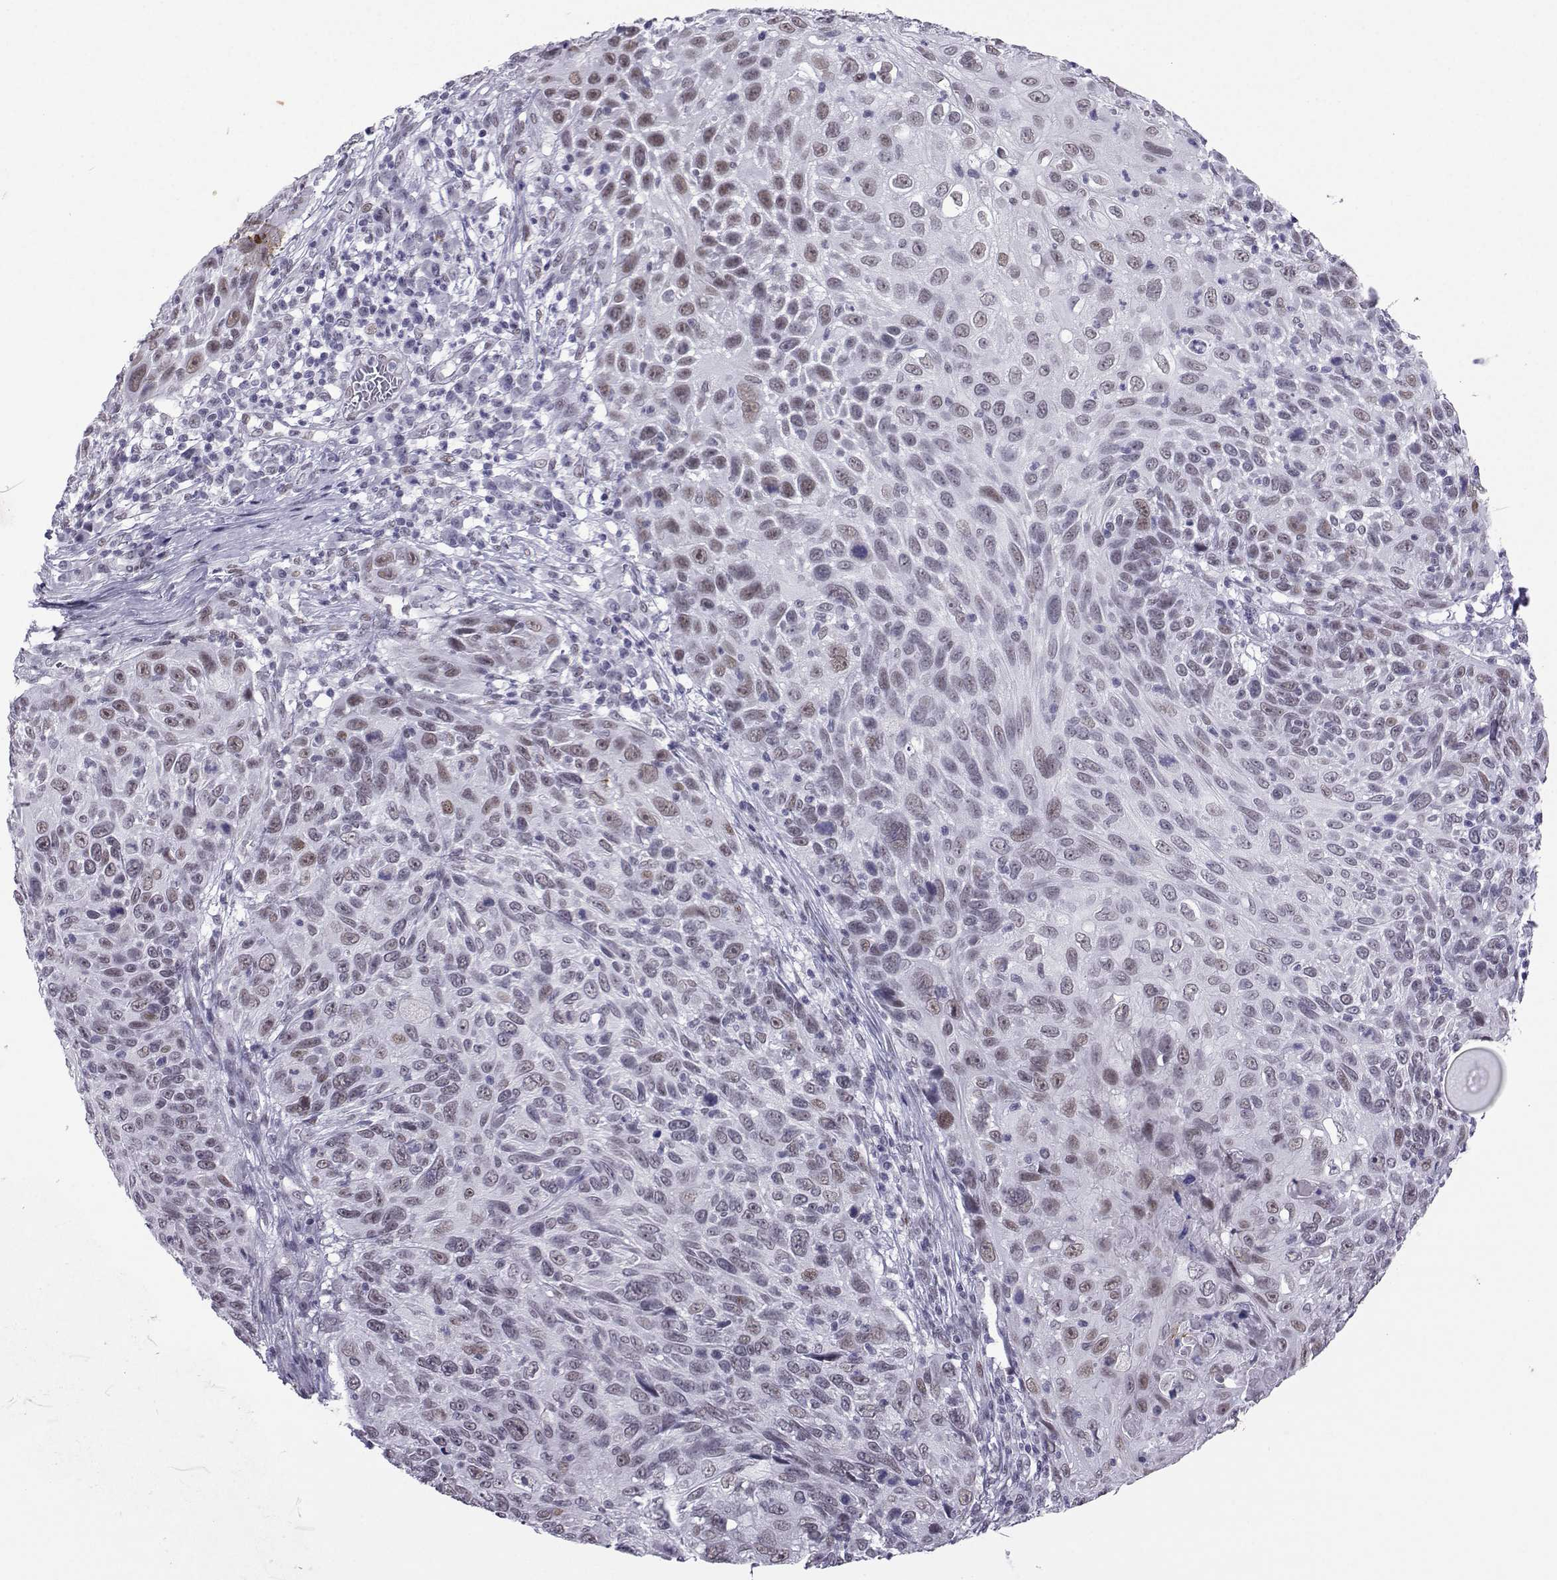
{"staining": {"intensity": "weak", "quantity": "<25%", "location": "nuclear"}, "tissue": "skin cancer", "cell_type": "Tumor cells", "image_type": "cancer", "snomed": [{"axis": "morphology", "description": "Squamous cell carcinoma, NOS"}, {"axis": "topography", "description": "Skin"}], "caption": "Immunohistochemical staining of skin cancer (squamous cell carcinoma) exhibits no significant expression in tumor cells.", "gene": "LORICRIN", "patient": {"sex": "male", "age": 92}}